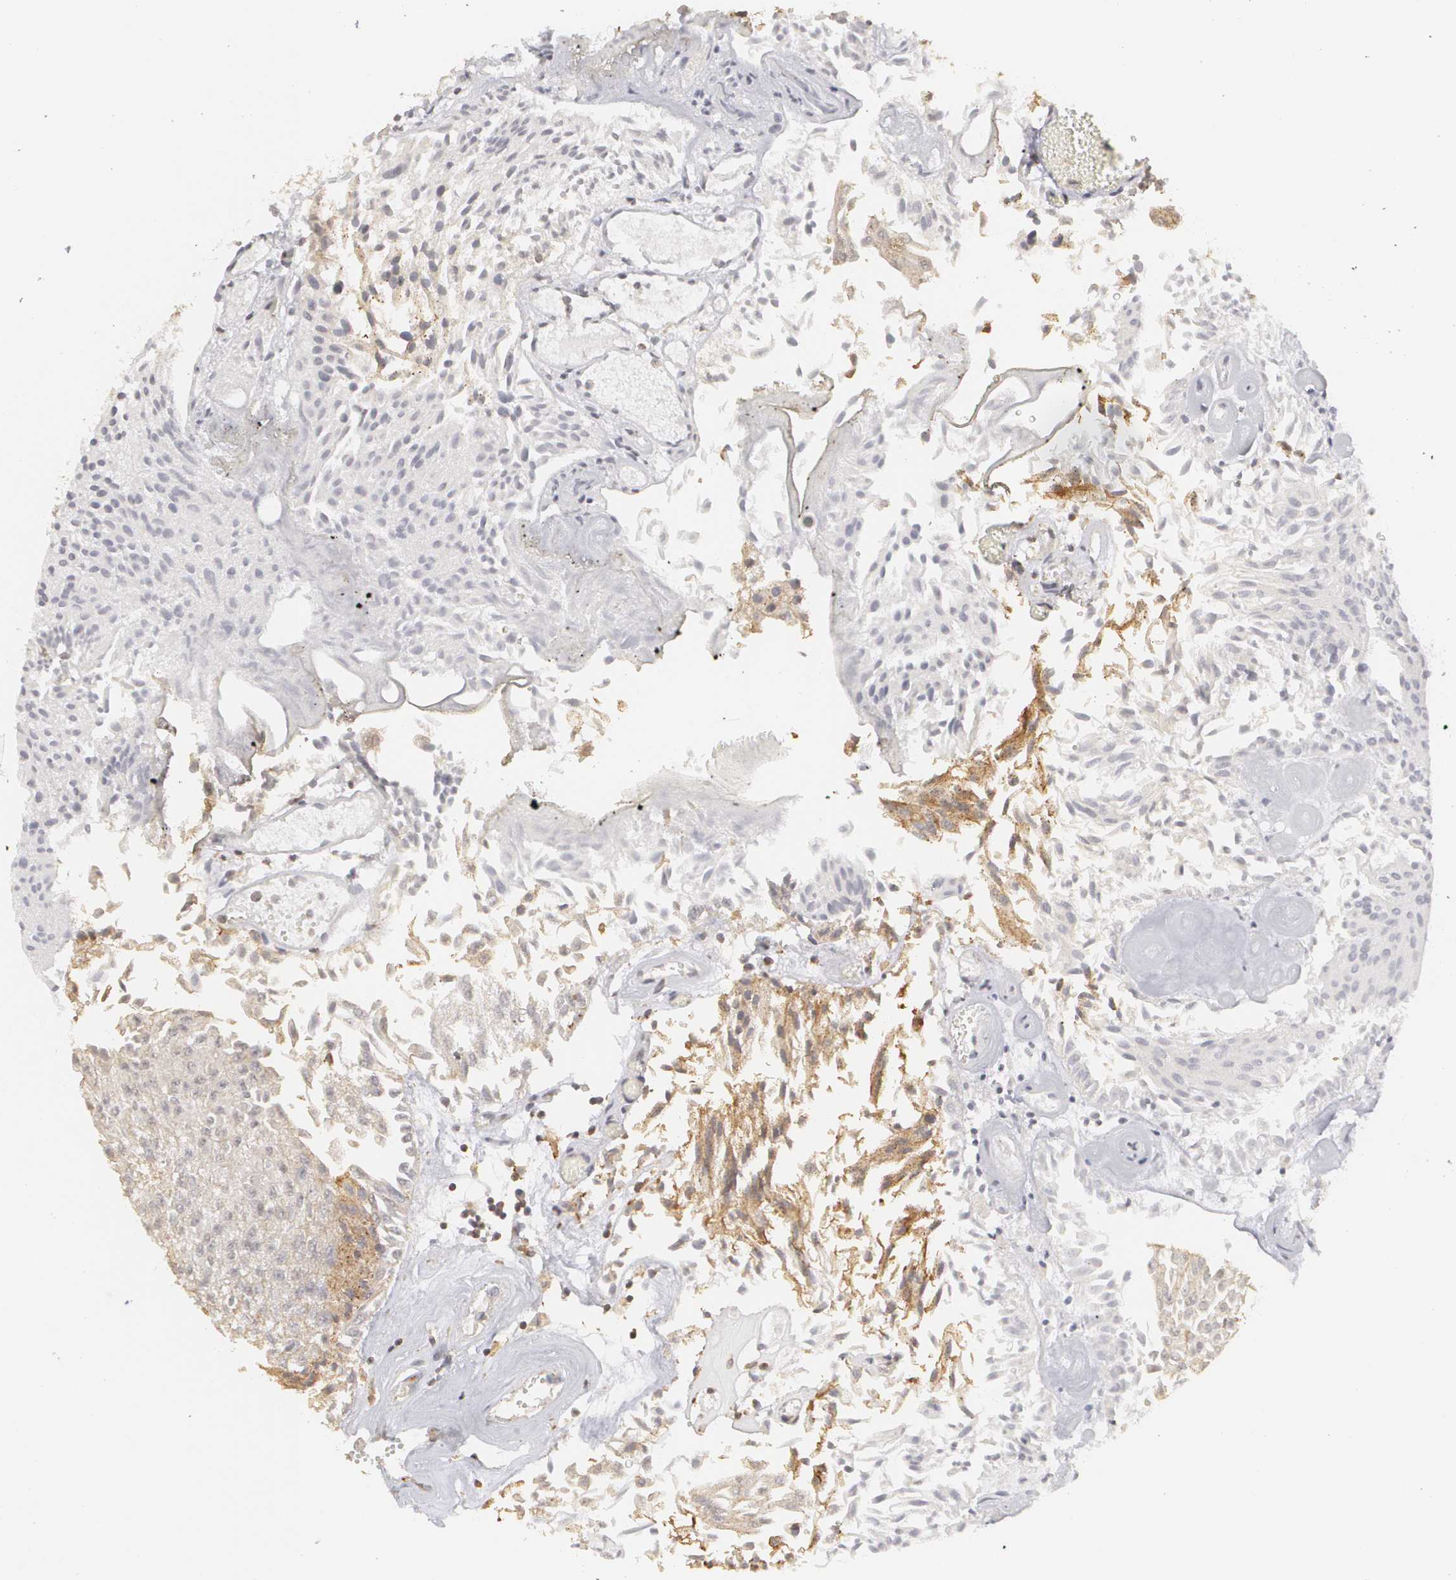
{"staining": {"intensity": "negative", "quantity": "none", "location": "none"}, "tissue": "urothelial cancer", "cell_type": "Tumor cells", "image_type": "cancer", "snomed": [{"axis": "morphology", "description": "Urothelial carcinoma, Low grade"}, {"axis": "topography", "description": "Urinary bladder"}], "caption": "Immunohistochemistry (IHC) micrograph of neoplastic tissue: urothelial cancer stained with DAB (3,3'-diaminobenzidine) exhibits no significant protein positivity in tumor cells. Nuclei are stained in blue.", "gene": "CLDN2", "patient": {"sex": "male", "age": 86}}